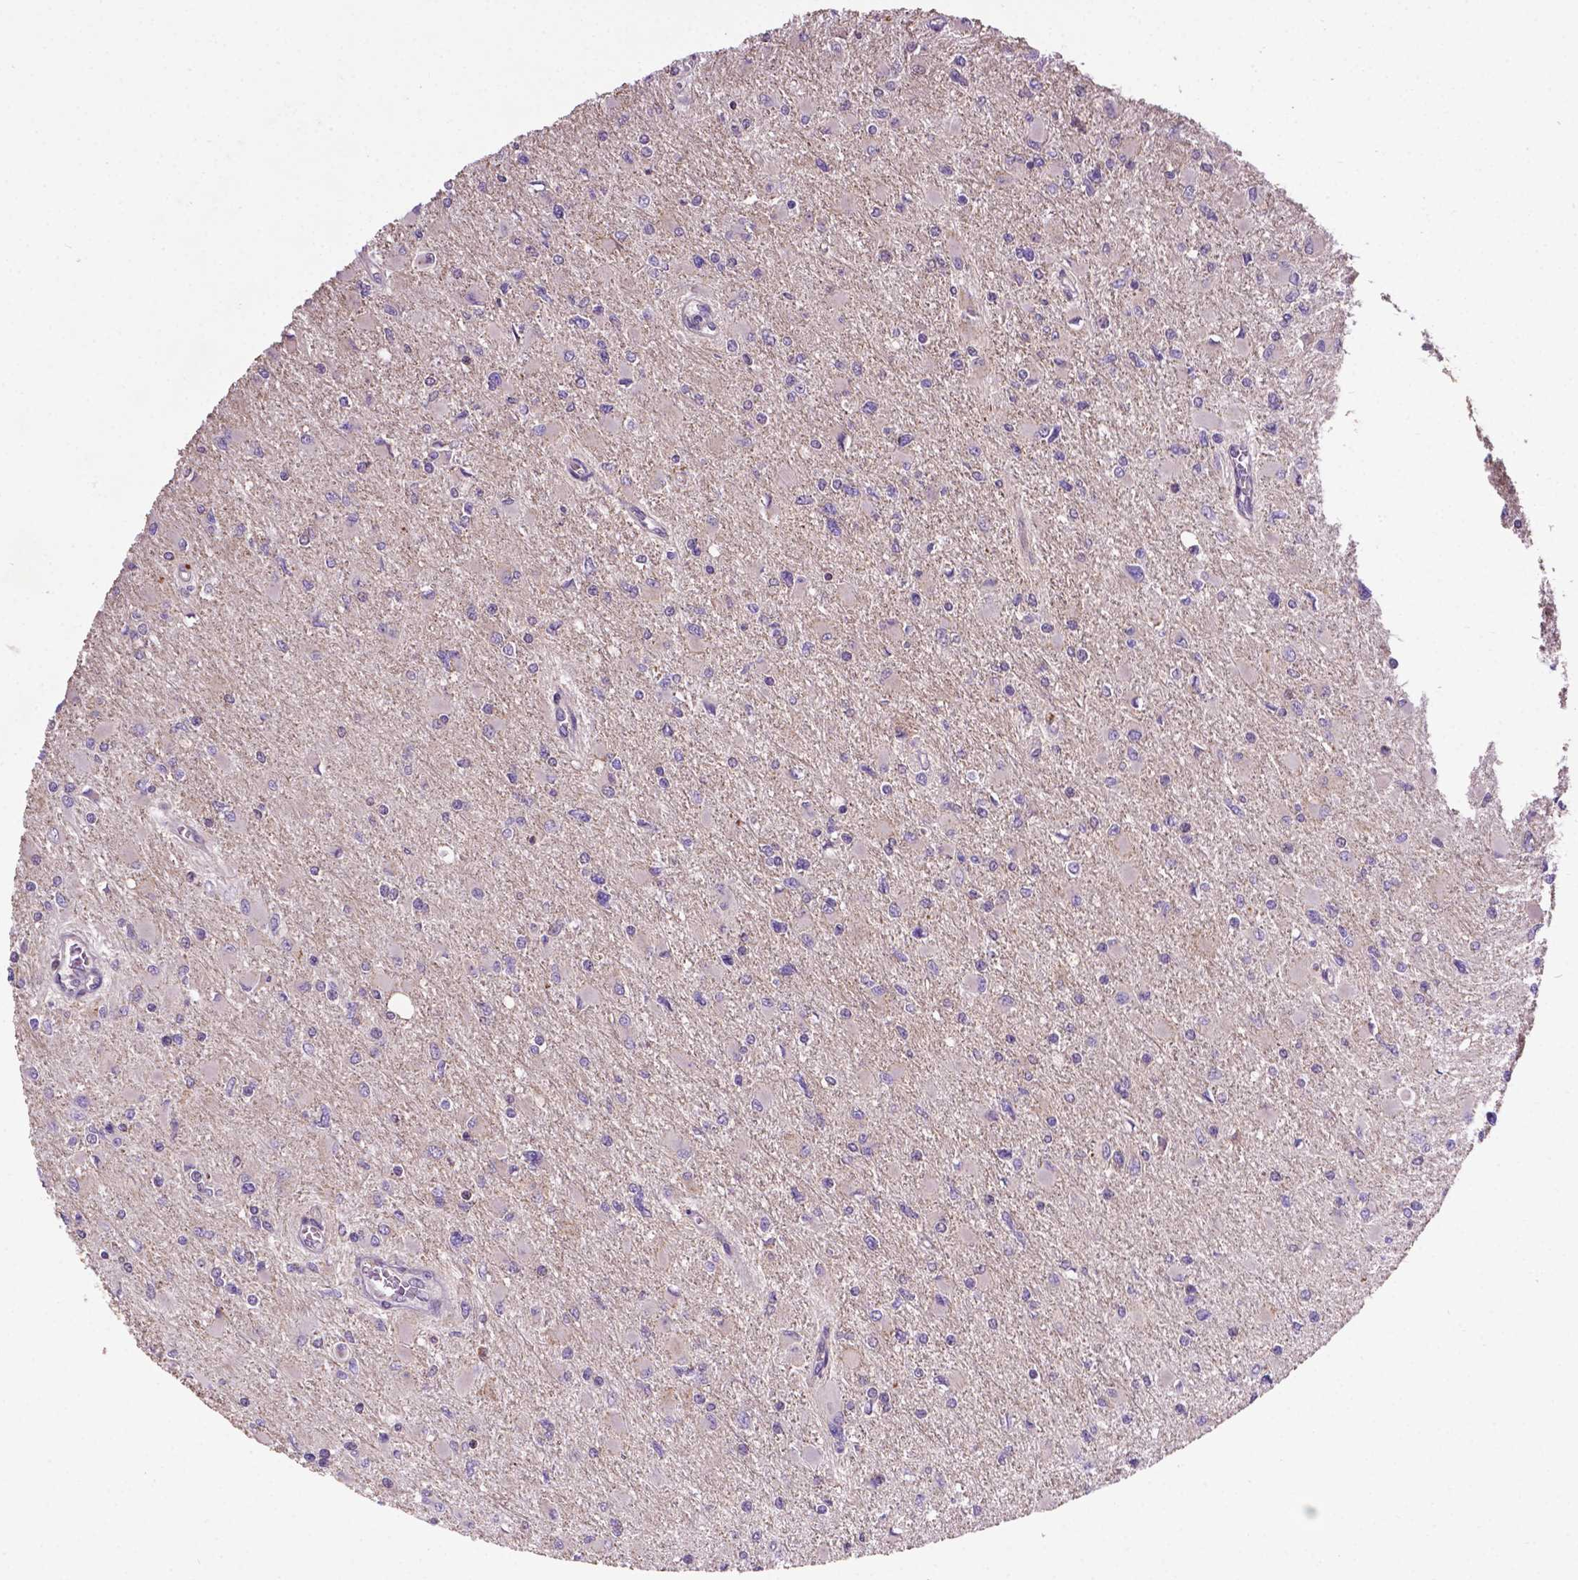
{"staining": {"intensity": "negative", "quantity": "none", "location": "none"}, "tissue": "glioma", "cell_type": "Tumor cells", "image_type": "cancer", "snomed": [{"axis": "morphology", "description": "Glioma, malignant, High grade"}, {"axis": "topography", "description": "Cerebral cortex"}], "caption": "The photomicrograph displays no significant positivity in tumor cells of malignant glioma (high-grade).", "gene": "SPNS2", "patient": {"sex": "female", "age": 36}}